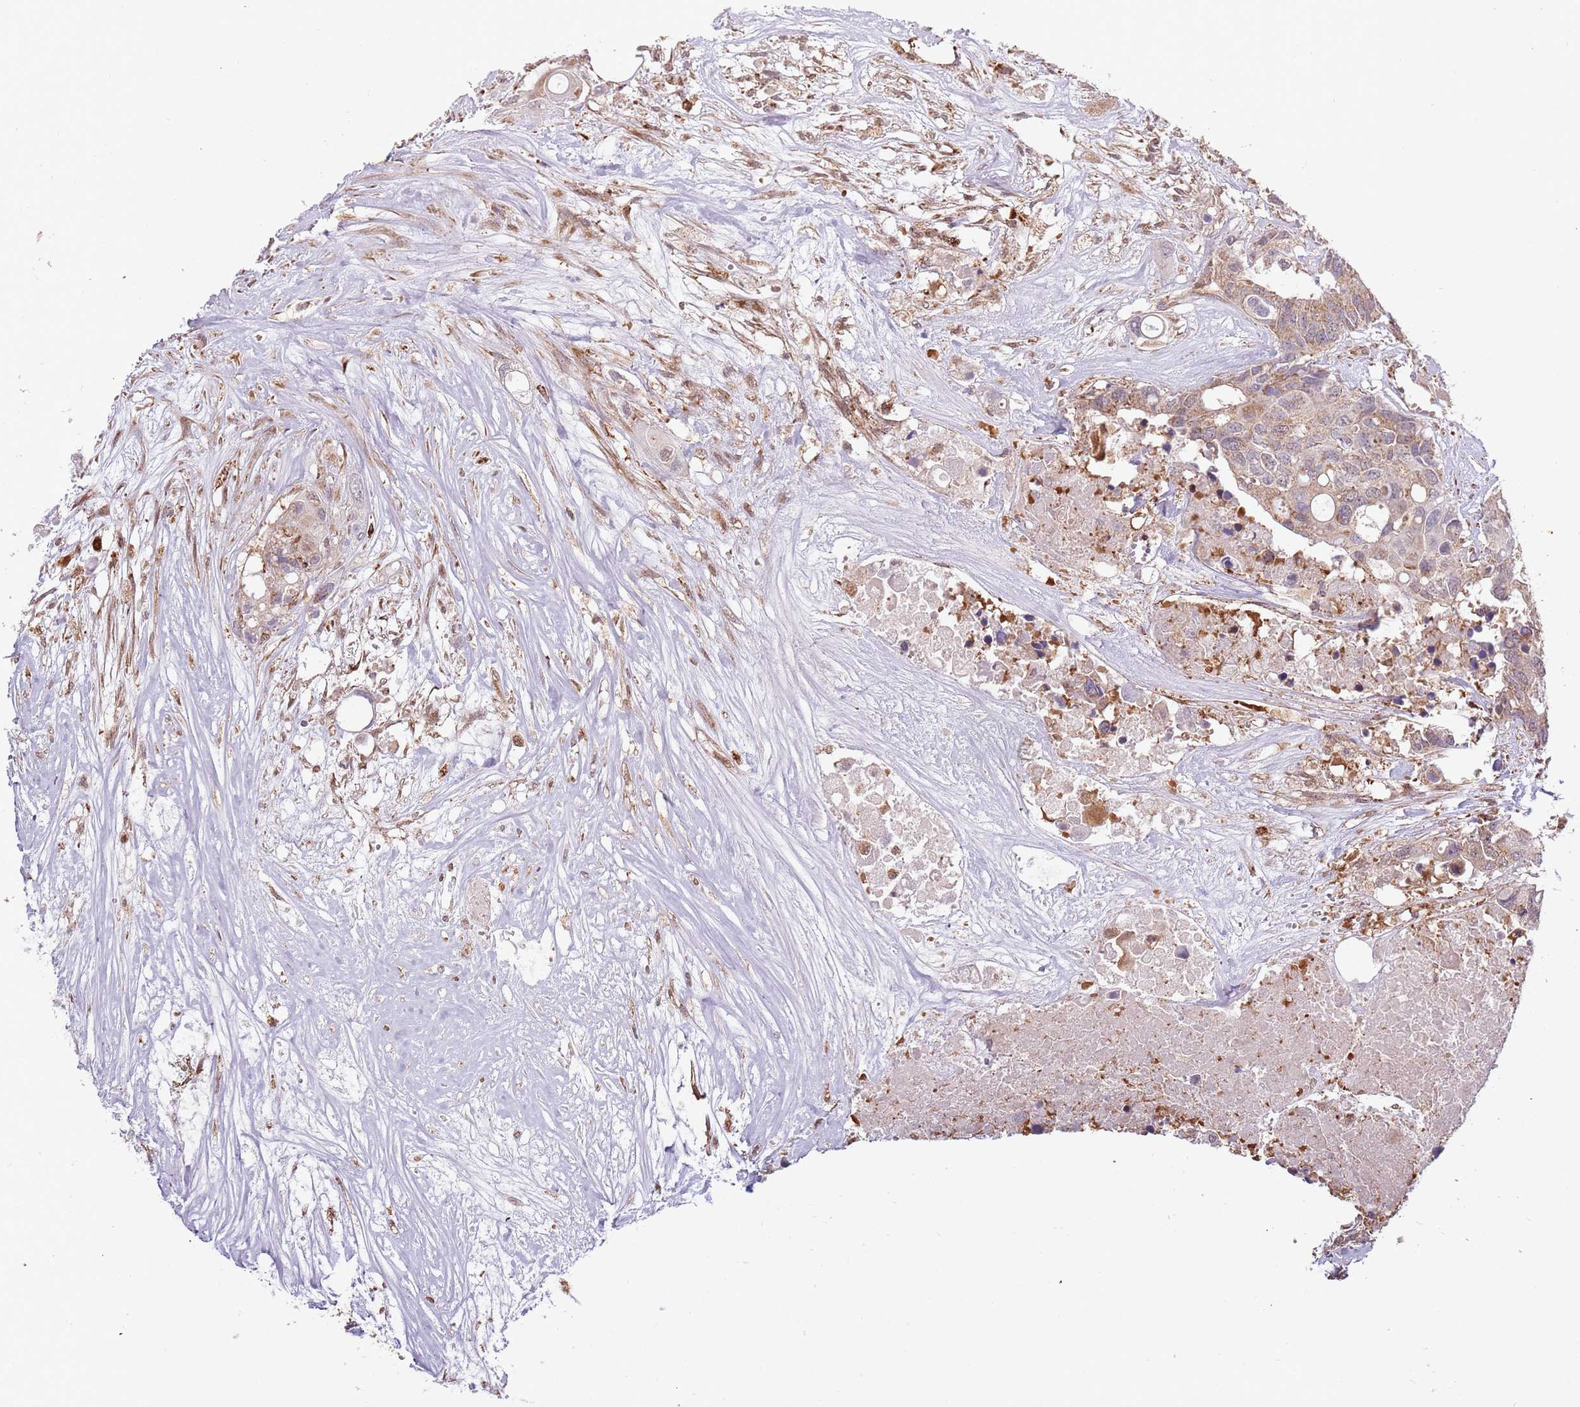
{"staining": {"intensity": "moderate", "quantity": "25%-75%", "location": "cytoplasmic/membranous"}, "tissue": "colorectal cancer", "cell_type": "Tumor cells", "image_type": "cancer", "snomed": [{"axis": "morphology", "description": "Adenocarcinoma, NOS"}, {"axis": "topography", "description": "Colon"}], "caption": "An immunohistochemistry photomicrograph of tumor tissue is shown. Protein staining in brown labels moderate cytoplasmic/membranous positivity in adenocarcinoma (colorectal) within tumor cells.", "gene": "IL17RD", "patient": {"sex": "male", "age": 77}}